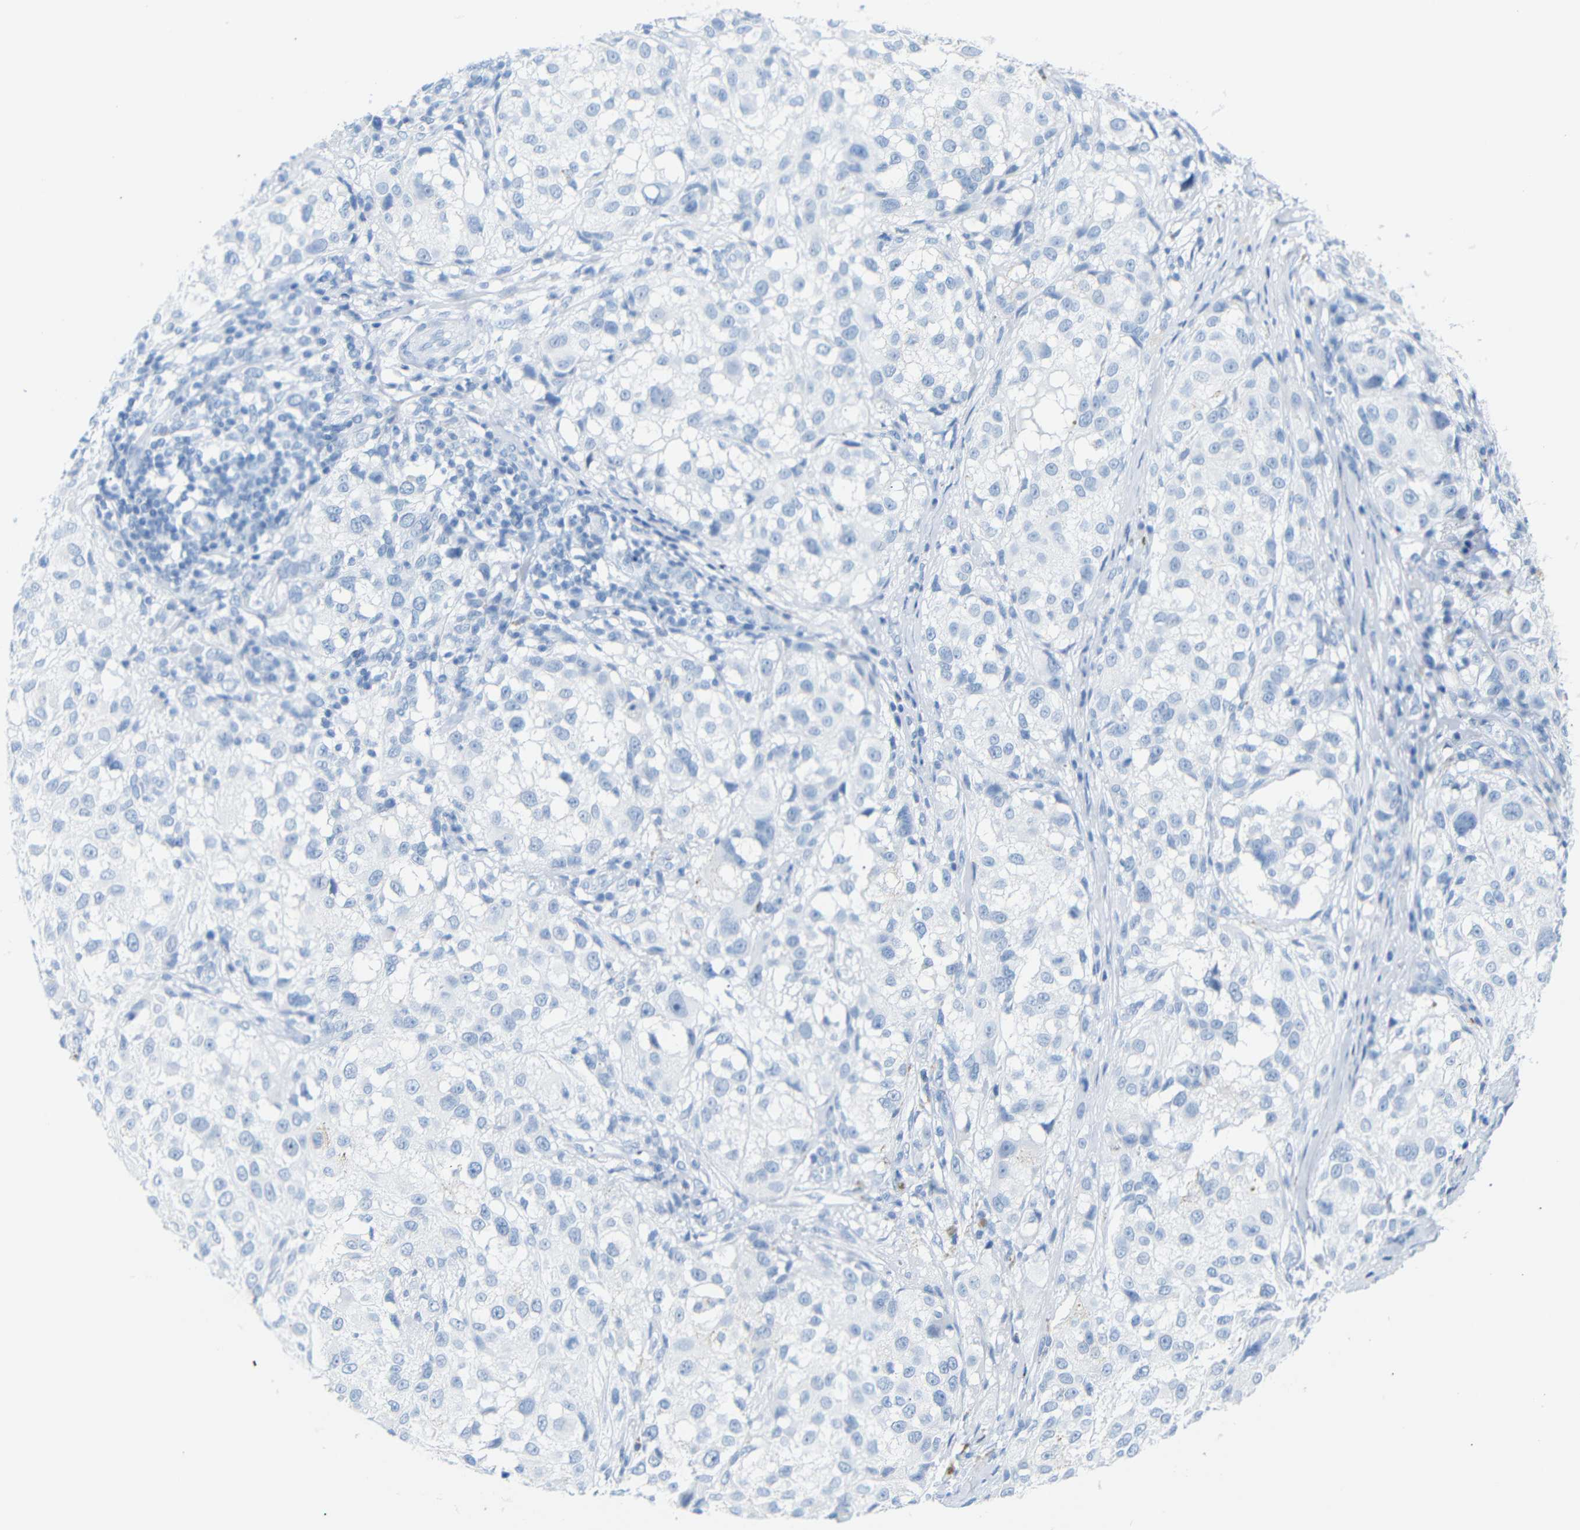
{"staining": {"intensity": "negative", "quantity": "none", "location": "none"}, "tissue": "melanoma", "cell_type": "Tumor cells", "image_type": "cancer", "snomed": [{"axis": "morphology", "description": "Necrosis, NOS"}, {"axis": "morphology", "description": "Malignant melanoma, NOS"}, {"axis": "topography", "description": "Skin"}], "caption": "Tumor cells are negative for protein expression in human melanoma. (DAB (3,3'-diaminobenzidine) immunohistochemistry, high magnification).", "gene": "DYNAP", "patient": {"sex": "female", "age": 87}}